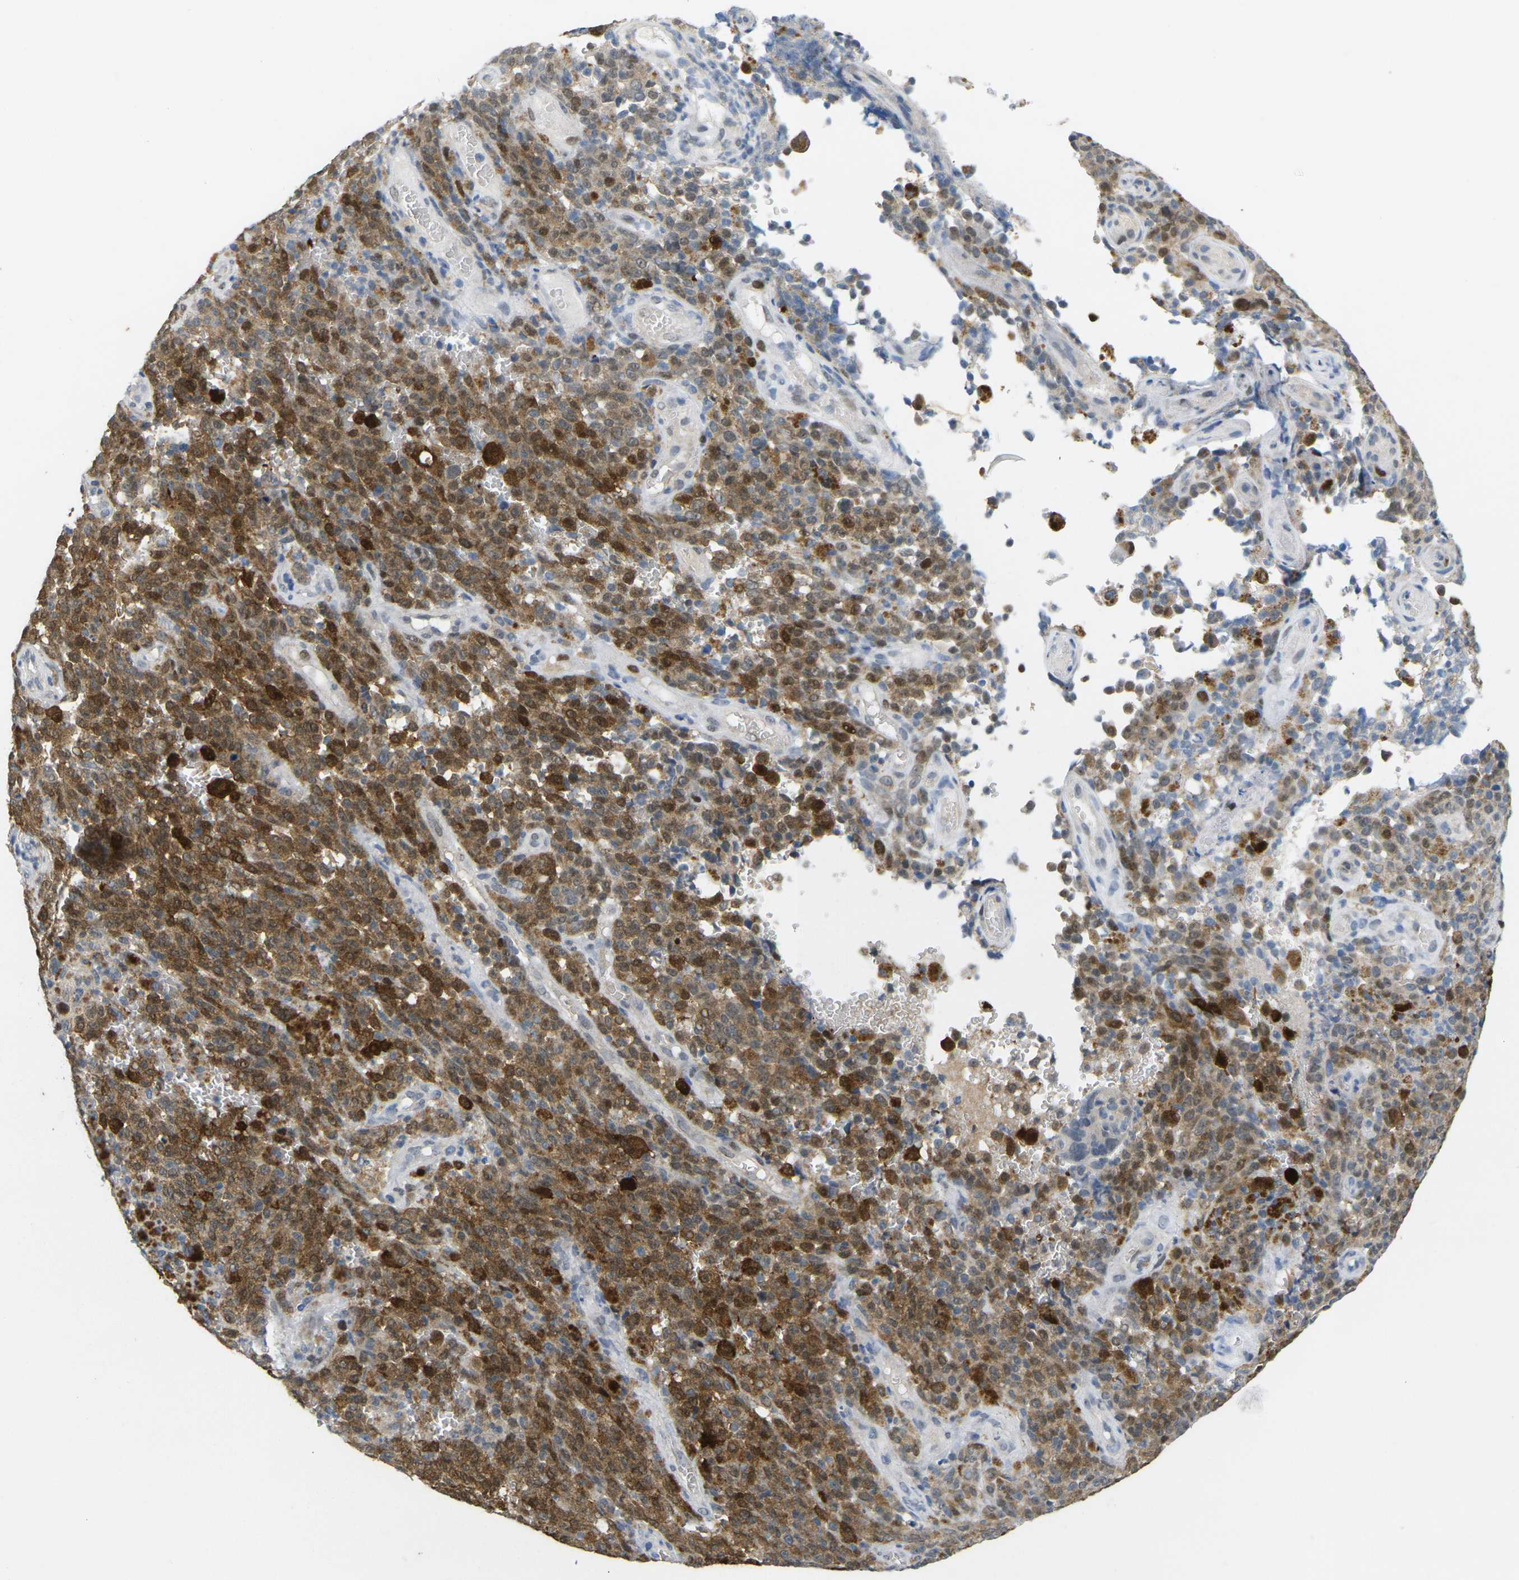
{"staining": {"intensity": "strong", "quantity": ">75%", "location": "cytoplasmic/membranous,nuclear"}, "tissue": "melanoma", "cell_type": "Tumor cells", "image_type": "cancer", "snomed": [{"axis": "morphology", "description": "Malignant melanoma, NOS"}, {"axis": "topography", "description": "Skin"}], "caption": "Human malignant melanoma stained for a protein (brown) exhibits strong cytoplasmic/membranous and nuclear positive positivity in approximately >75% of tumor cells.", "gene": "CDK2", "patient": {"sex": "female", "age": 82}}